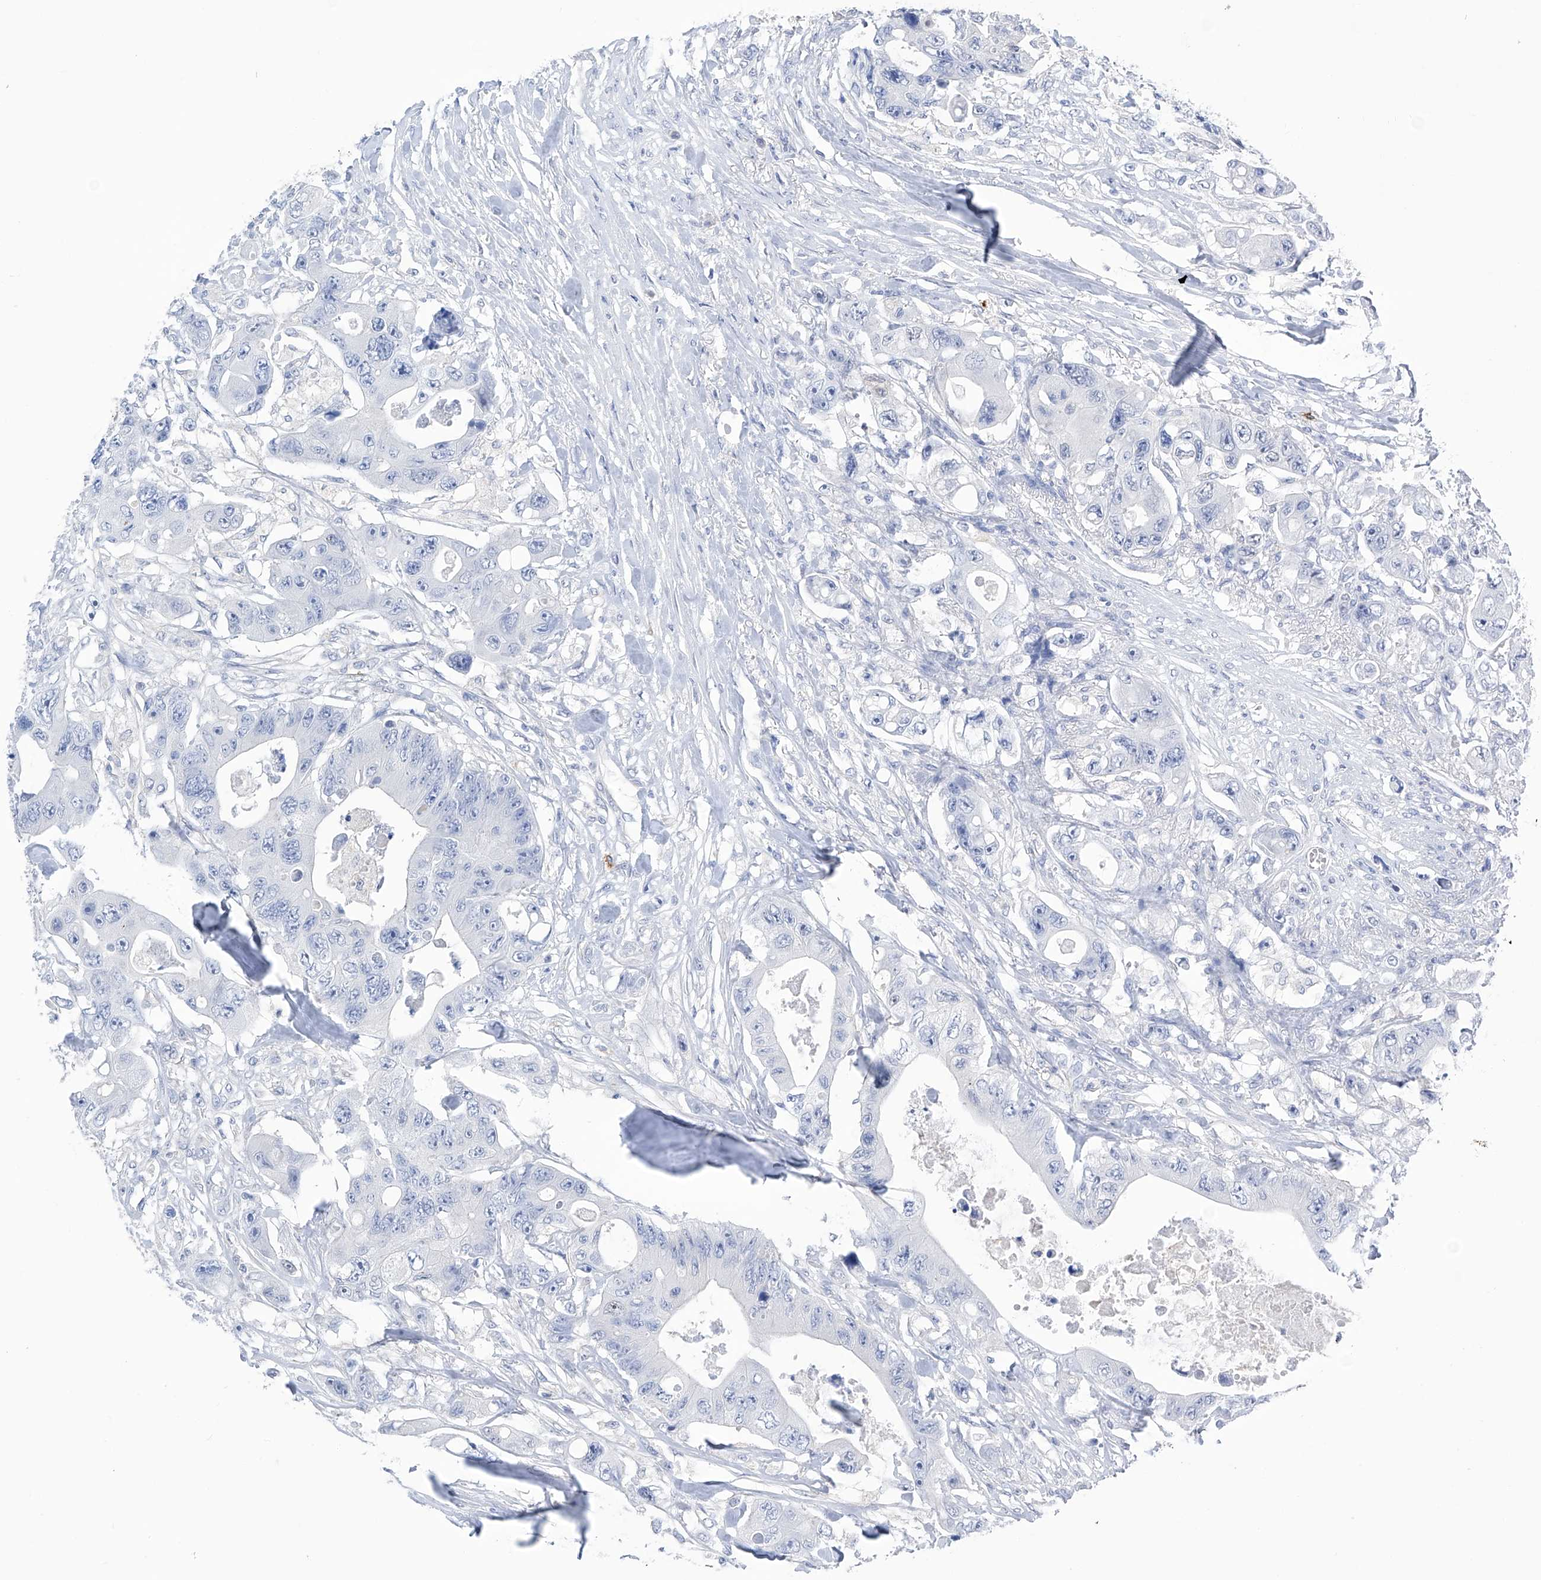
{"staining": {"intensity": "negative", "quantity": "none", "location": "none"}, "tissue": "colorectal cancer", "cell_type": "Tumor cells", "image_type": "cancer", "snomed": [{"axis": "morphology", "description": "Adenocarcinoma, NOS"}, {"axis": "topography", "description": "Colon"}], "caption": "Photomicrograph shows no protein staining in tumor cells of colorectal cancer tissue. (DAB (3,3'-diaminobenzidine) IHC with hematoxylin counter stain).", "gene": "PGM3", "patient": {"sex": "female", "age": 46}}